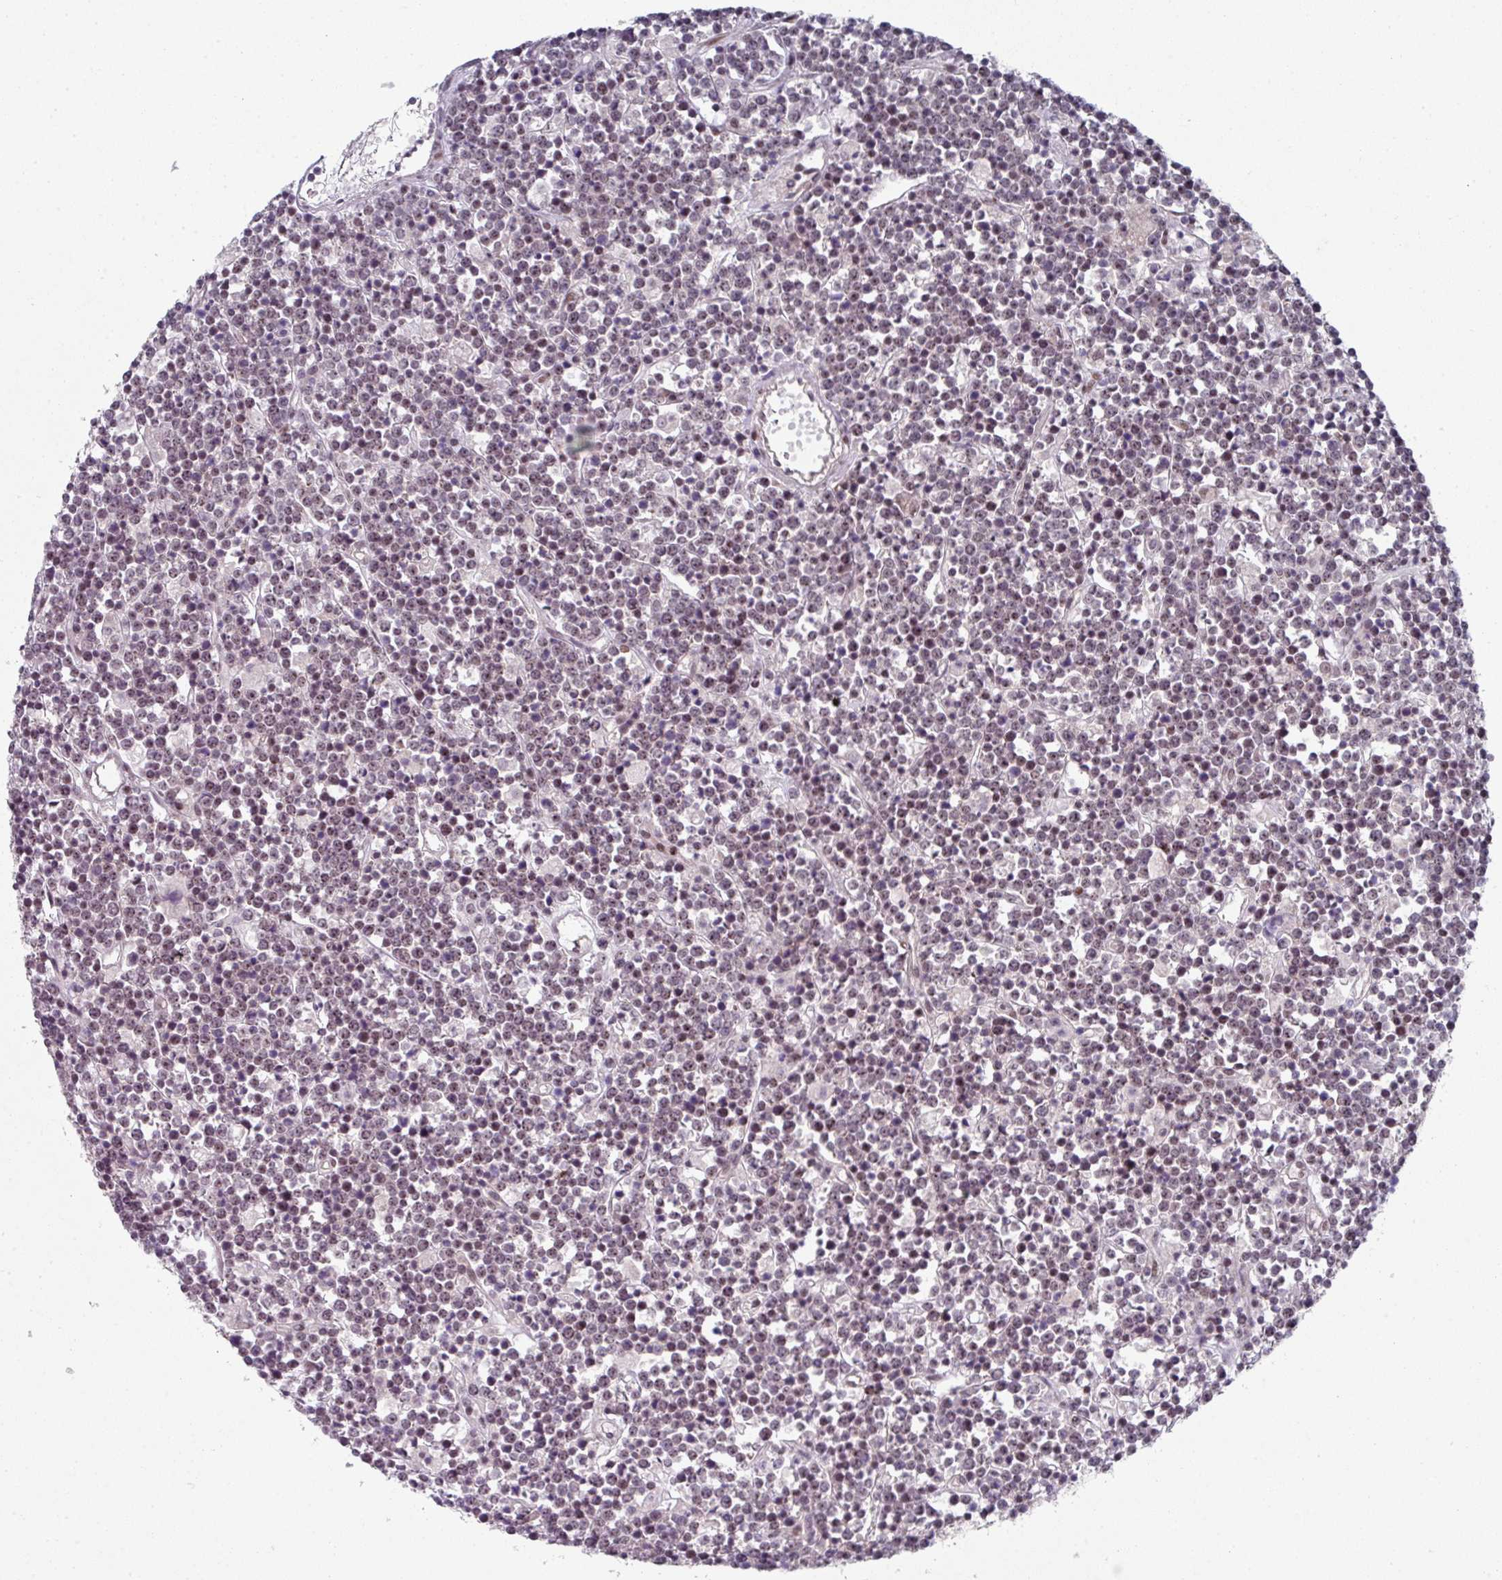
{"staining": {"intensity": "negative", "quantity": "none", "location": "none"}, "tissue": "lymphoma", "cell_type": "Tumor cells", "image_type": "cancer", "snomed": [{"axis": "morphology", "description": "Malignant lymphoma, non-Hodgkin's type, High grade"}, {"axis": "topography", "description": "Ovary"}], "caption": "Immunohistochemistry (IHC) of malignant lymphoma, non-Hodgkin's type (high-grade) reveals no staining in tumor cells.", "gene": "TMCC1", "patient": {"sex": "female", "age": 56}}